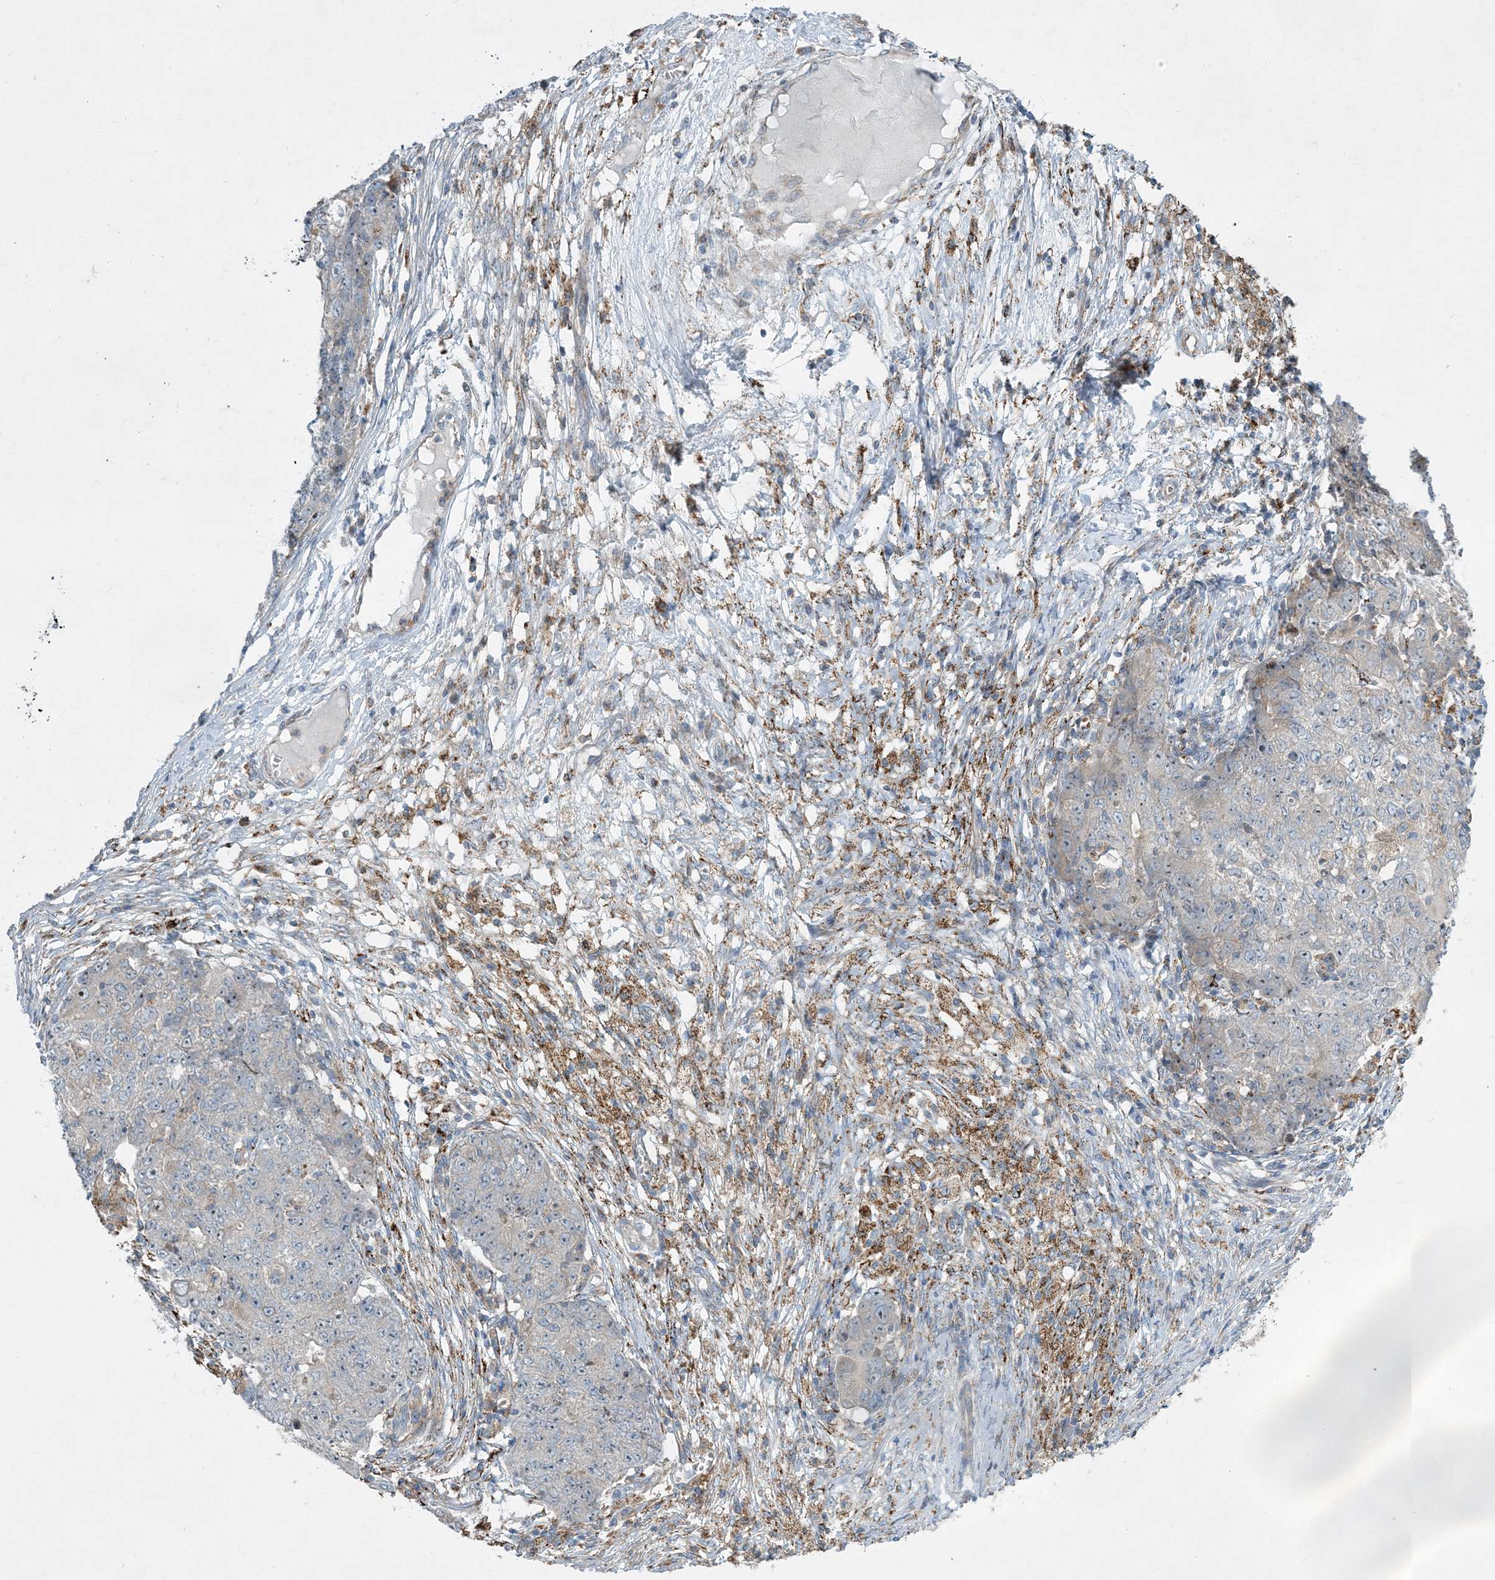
{"staining": {"intensity": "negative", "quantity": "none", "location": "none"}, "tissue": "ovarian cancer", "cell_type": "Tumor cells", "image_type": "cancer", "snomed": [{"axis": "morphology", "description": "Carcinoma, endometroid"}, {"axis": "topography", "description": "Ovary"}], "caption": "High magnification brightfield microscopy of ovarian cancer stained with DAB (brown) and counterstained with hematoxylin (blue): tumor cells show no significant staining. (DAB (3,3'-diaminobenzidine) immunohistochemistry, high magnification).", "gene": "LTN1", "patient": {"sex": "female", "age": 42}}